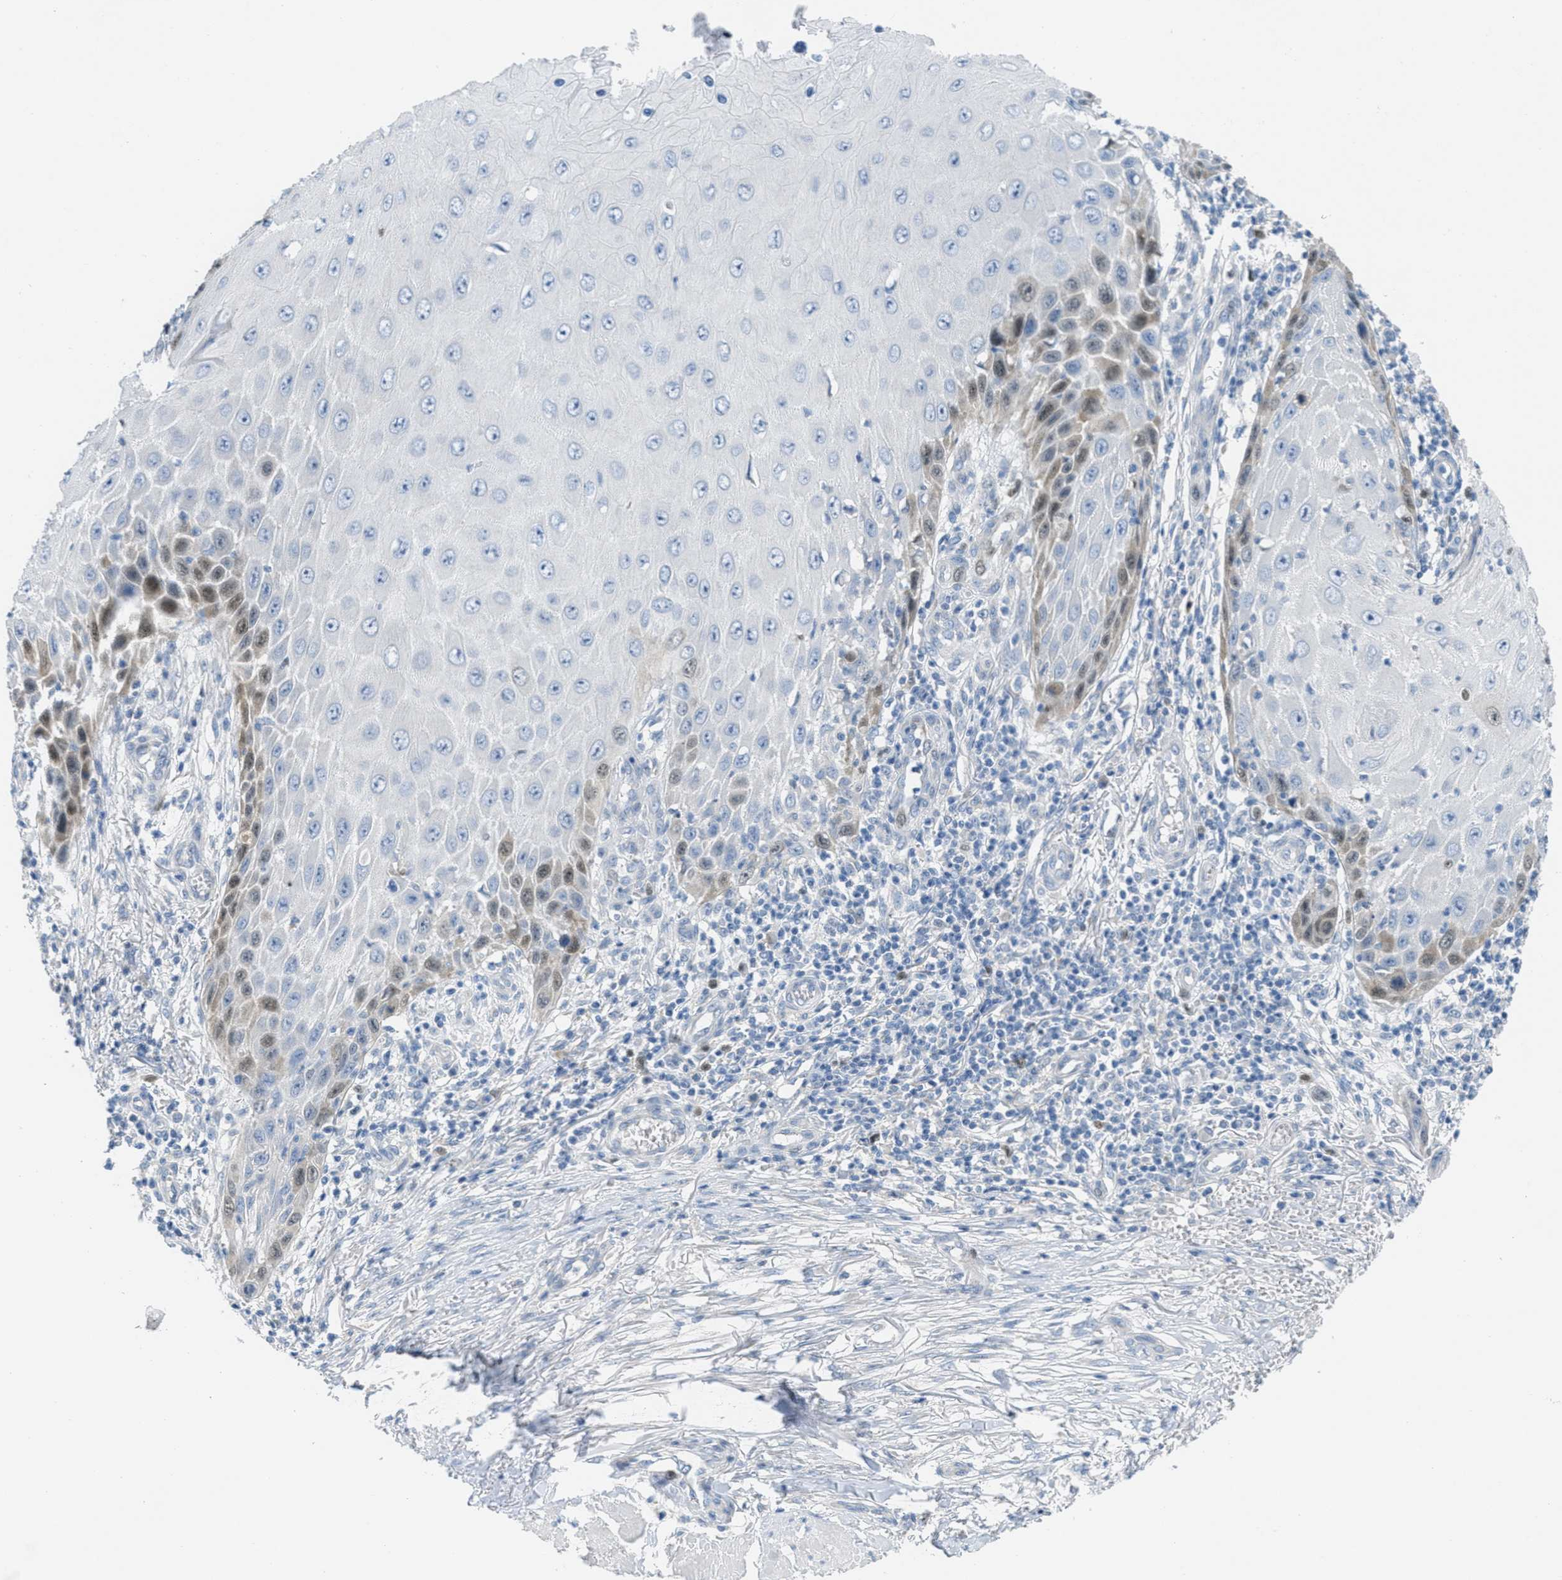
{"staining": {"intensity": "weak", "quantity": "<25%", "location": "cytoplasmic/membranous,nuclear"}, "tissue": "skin cancer", "cell_type": "Tumor cells", "image_type": "cancer", "snomed": [{"axis": "morphology", "description": "Squamous cell carcinoma, NOS"}, {"axis": "topography", "description": "Skin"}], "caption": "Tumor cells show no significant expression in skin cancer (squamous cell carcinoma).", "gene": "ORC6", "patient": {"sex": "female", "age": 73}}